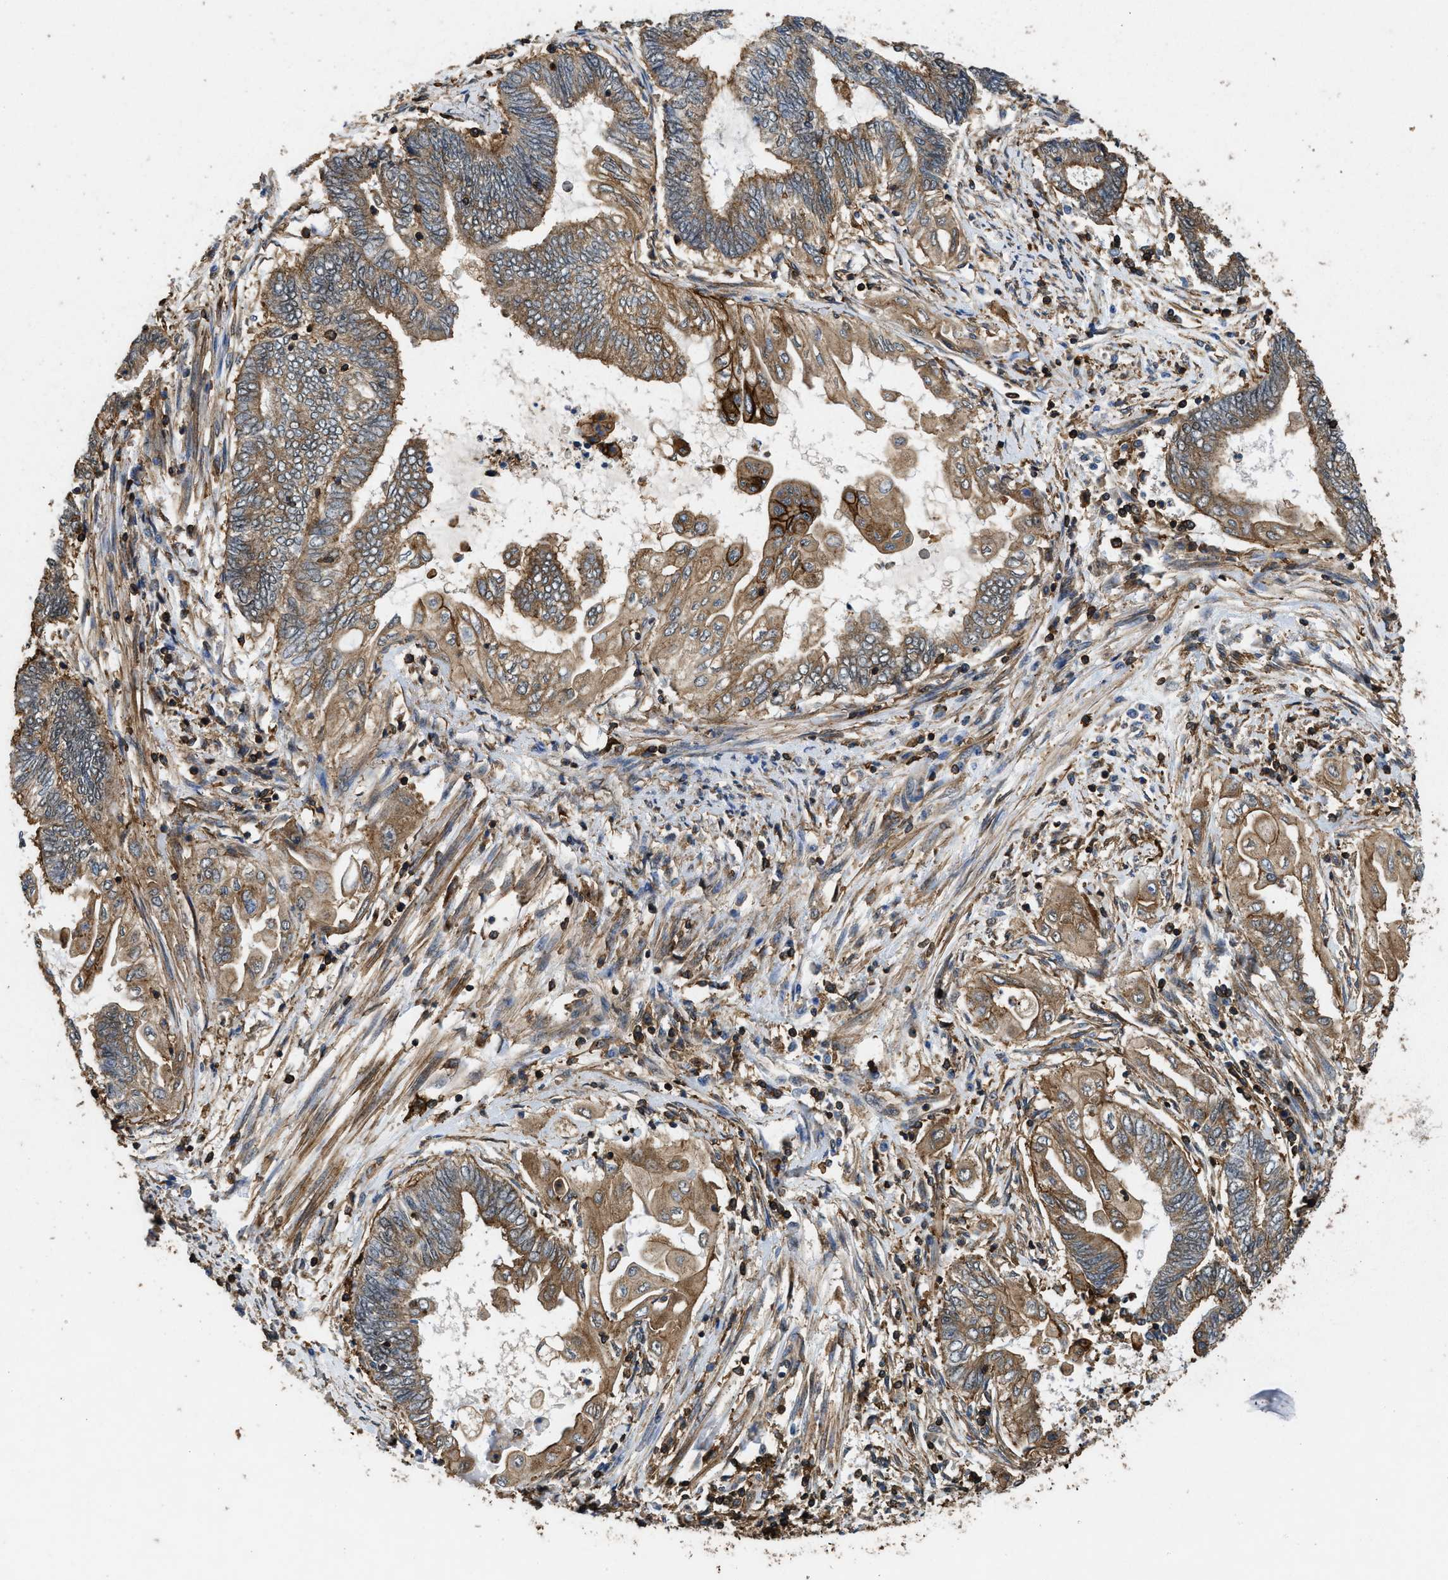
{"staining": {"intensity": "moderate", "quantity": ">75%", "location": "cytoplasmic/membranous"}, "tissue": "endometrial cancer", "cell_type": "Tumor cells", "image_type": "cancer", "snomed": [{"axis": "morphology", "description": "Adenocarcinoma, NOS"}, {"axis": "topography", "description": "Uterus"}, {"axis": "topography", "description": "Endometrium"}], "caption": "Immunohistochemical staining of endometrial cancer shows medium levels of moderate cytoplasmic/membranous positivity in about >75% of tumor cells. (DAB IHC with brightfield microscopy, high magnification).", "gene": "LINGO2", "patient": {"sex": "female", "age": 70}}